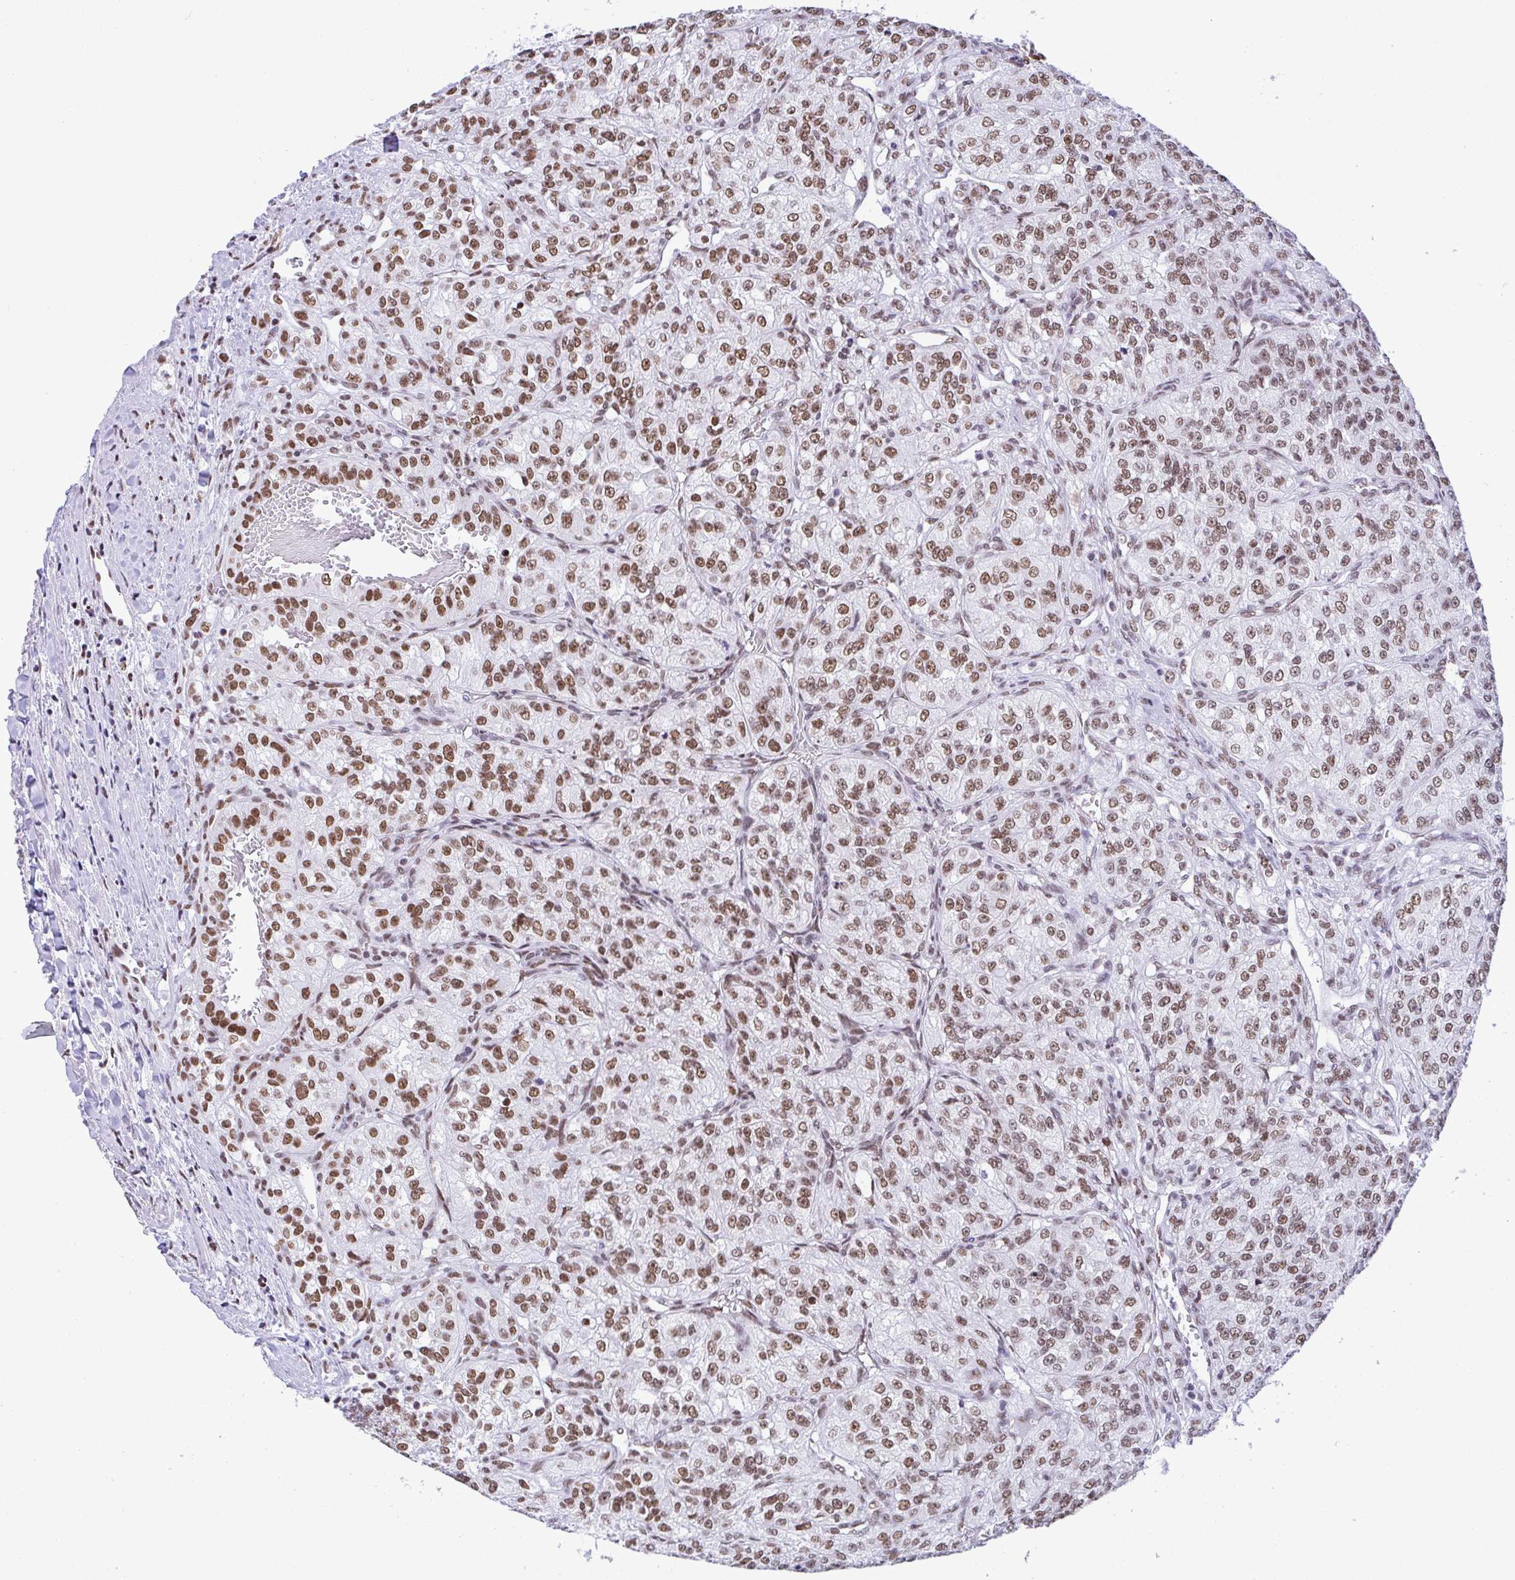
{"staining": {"intensity": "moderate", "quantity": ">75%", "location": "nuclear"}, "tissue": "renal cancer", "cell_type": "Tumor cells", "image_type": "cancer", "snomed": [{"axis": "morphology", "description": "Adenocarcinoma, NOS"}, {"axis": "topography", "description": "Kidney"}], "caption": "Renal cancer tissue shows moderate nuclear expression in approximately >75% of tumor cells, visualized by immunohistochemistry.", "gene": "DDX52", "patient": {"sex": "female", "age": 63}}